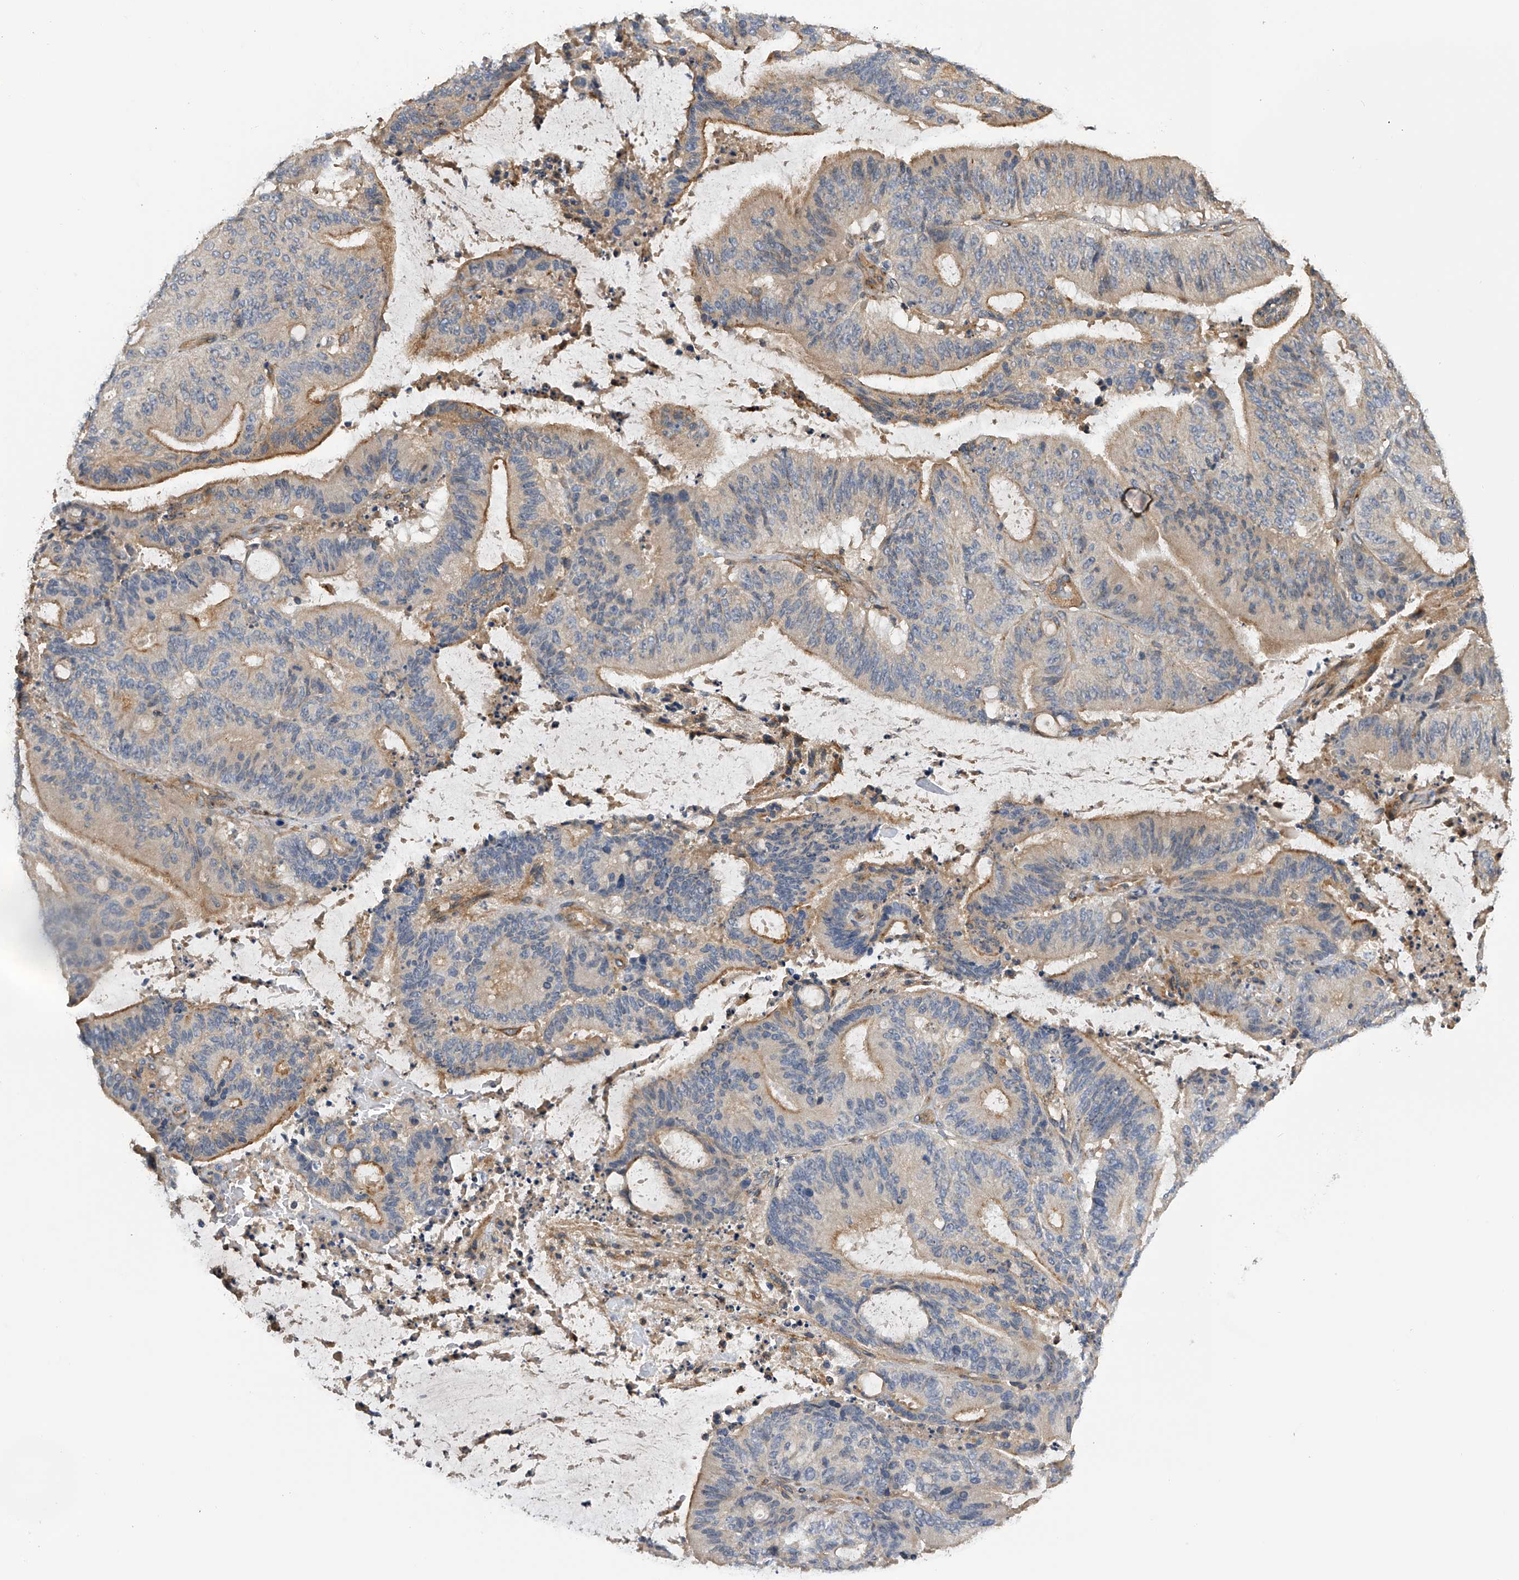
{"staining": {"intensity": "weak", "quantity": "25%-75%", "location": "cytoplasmic/membranous"}, "tissue": "liver cancer", "cell_type": "Tumor cells", "image_type": "cancer", "snomed": [{"axis": "morphology", "description": "Normal tissue, NOS"}, {"axis": "morphology", "description": "Cholangiocarcinoma"}, {"axis": "topography", "description": "Liver"}, {"axis": "topography", "description": "Peripheral nerve tissue"}], "caption": "Liver cancer was stained to show a protein in brown. There is low levels of weak cytoplasmic/membranous staining in about 25%-75% of tumor cells. (IHC, brightfield microscopy, high magnification).", "gene": "PTPRA", "patient": {"sex": "female", "age": 73}}